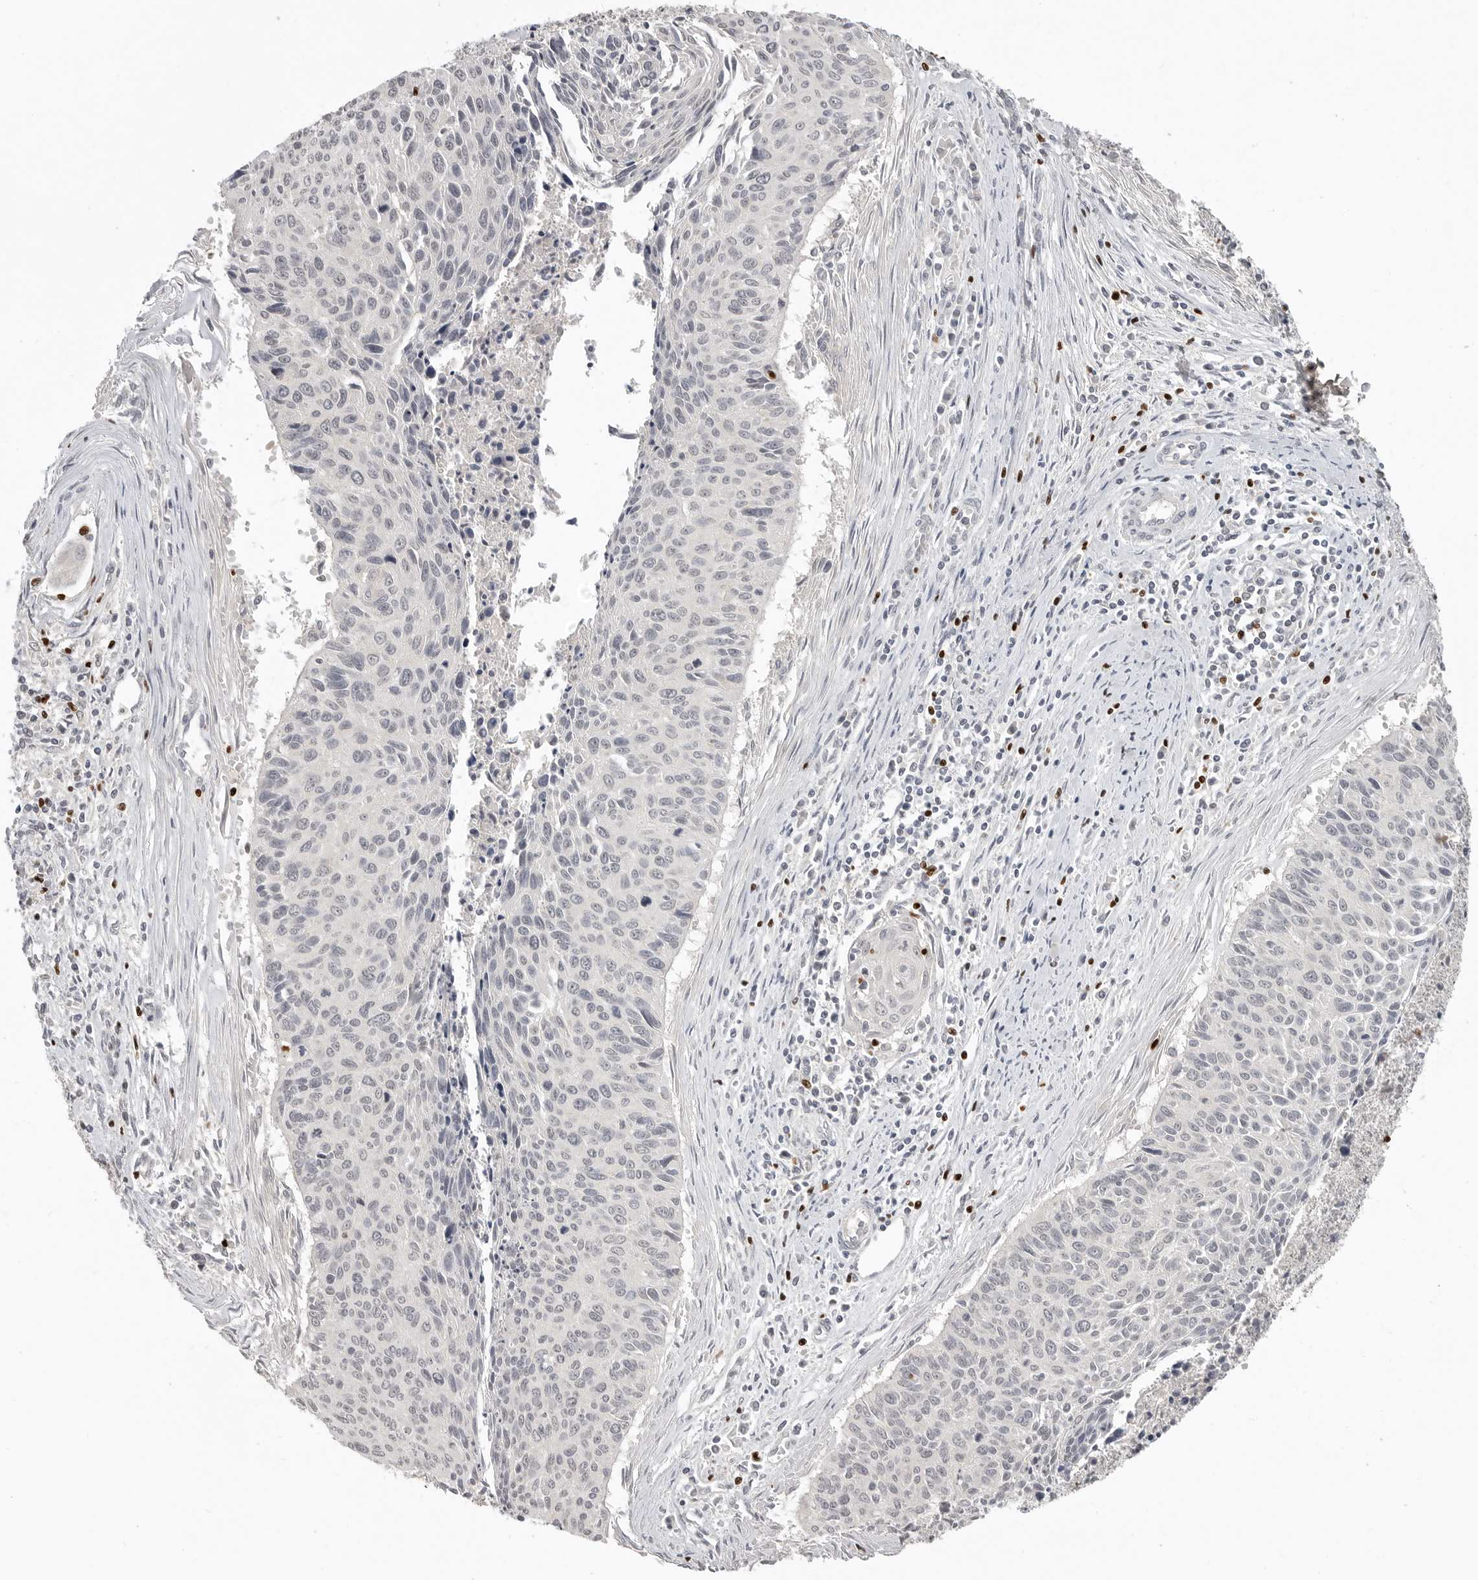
{"staining": {"intensity": "negative", "quantity": "none", "location": "none"}, "tissue": "cervical cancer", "cell_type": "Tumor cells", "image_type": "cancer", "snomed": [{"axis": "morphology", "description": "Squamous cell carcinoma, NOS"}, {"axis": "topography", "description": "Cervix"}], "caption": "Immunohistochemistry (IHC) image of human squamous cell carcinoma (cervical) stained for a protein (brown), which shows no expression in tumor cells.", "gene": "FOXP3", "patient": {"sex": "female", "age": 55}}